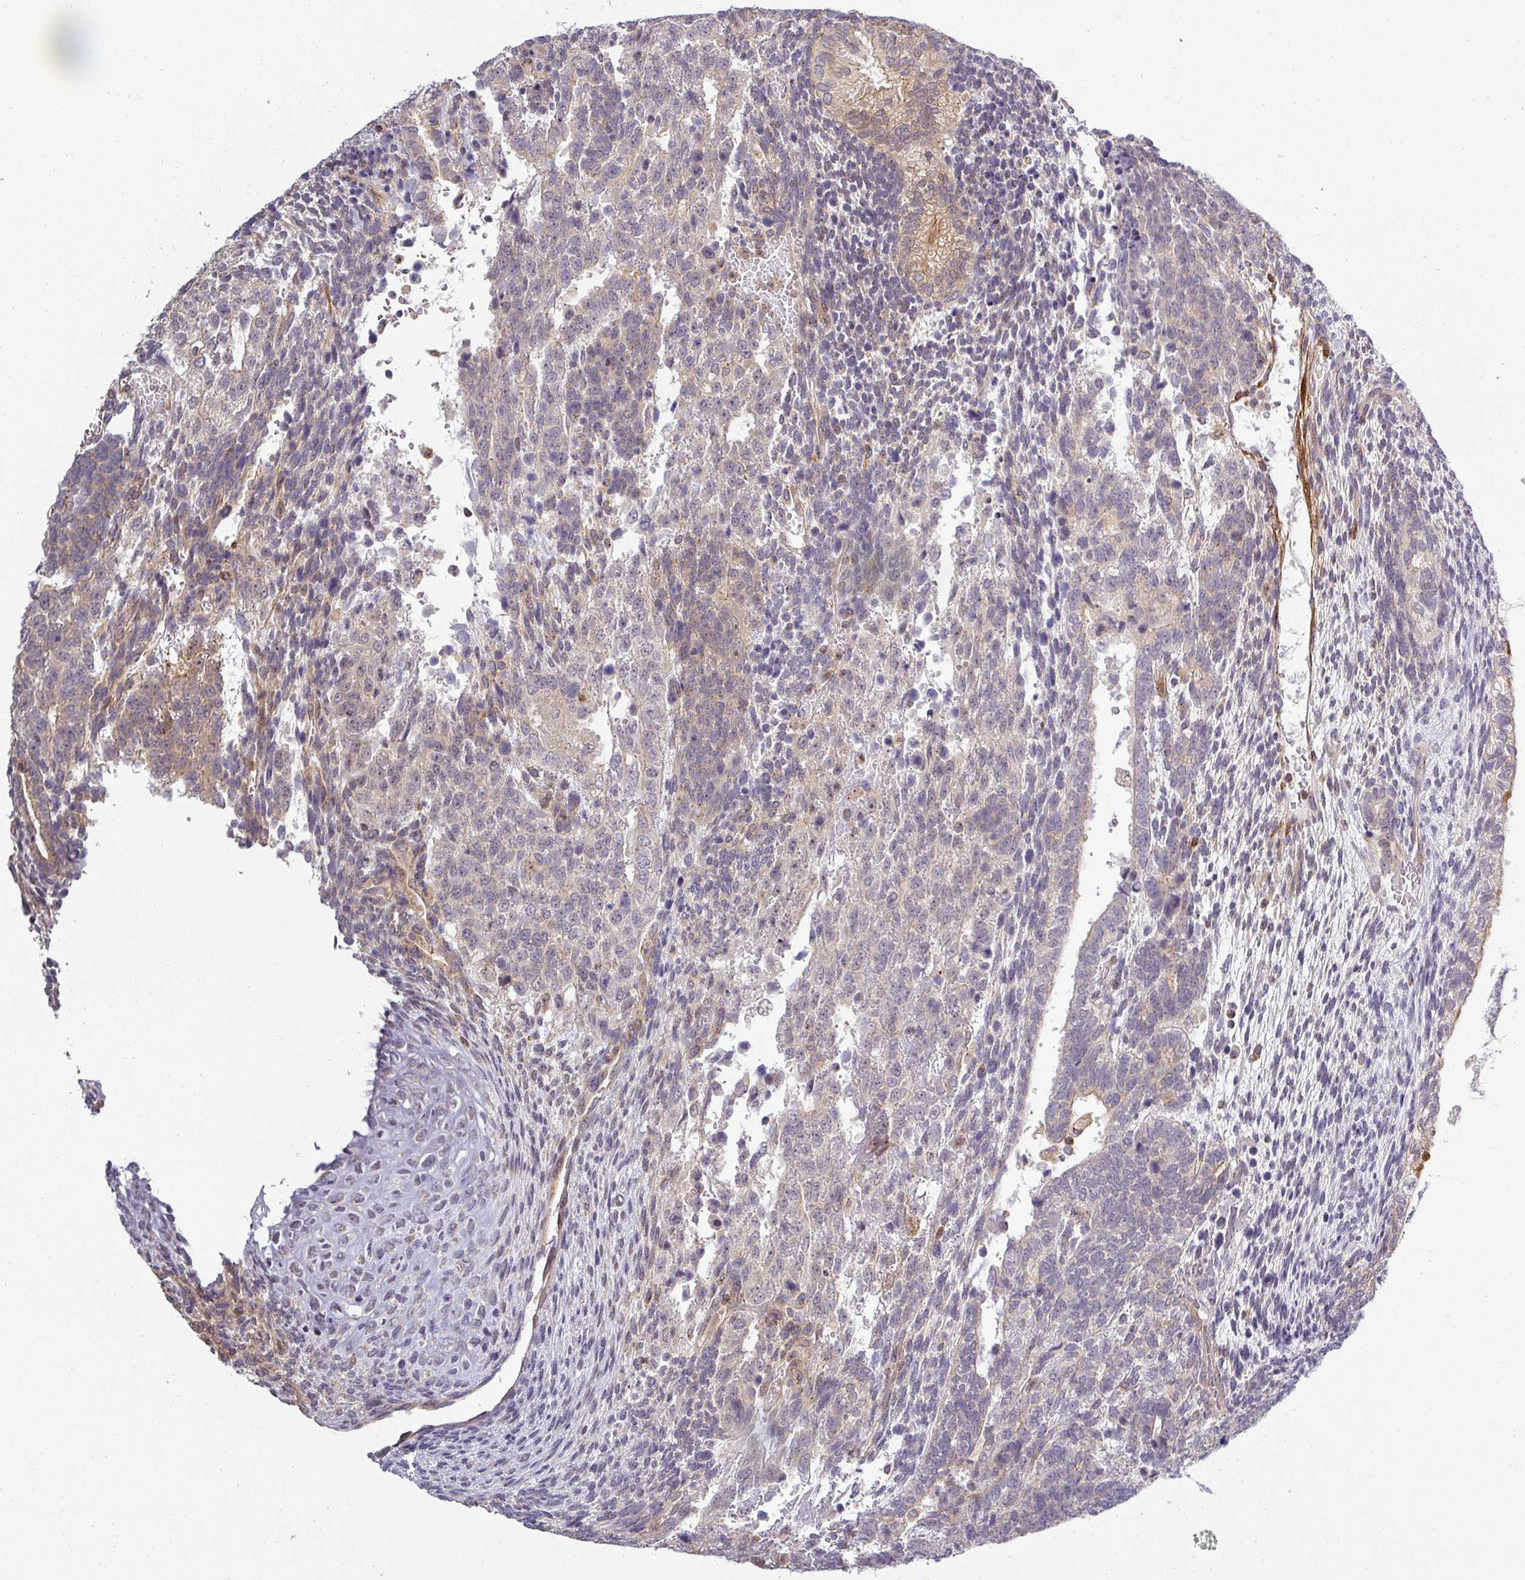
{"staining": {"intensity": "negative", "quantity": "none", "location": "none"}, "tissue": "testis cancer", "cell_type": "Tumor cells", "image_type": "cancer", "snomed": [{"axis": "morphology", "description": "Carcinoma, Embryonal, NOS"}, {"axis": "topography", "description": "Testis"}], "caption": "Immunohistochemistry (IHC) of testis cancer (embryonal carcinoma) demonstrates no expression in tumor cells.", "gene": "NIN", "patient": {"sex": "male", "age": 23}}